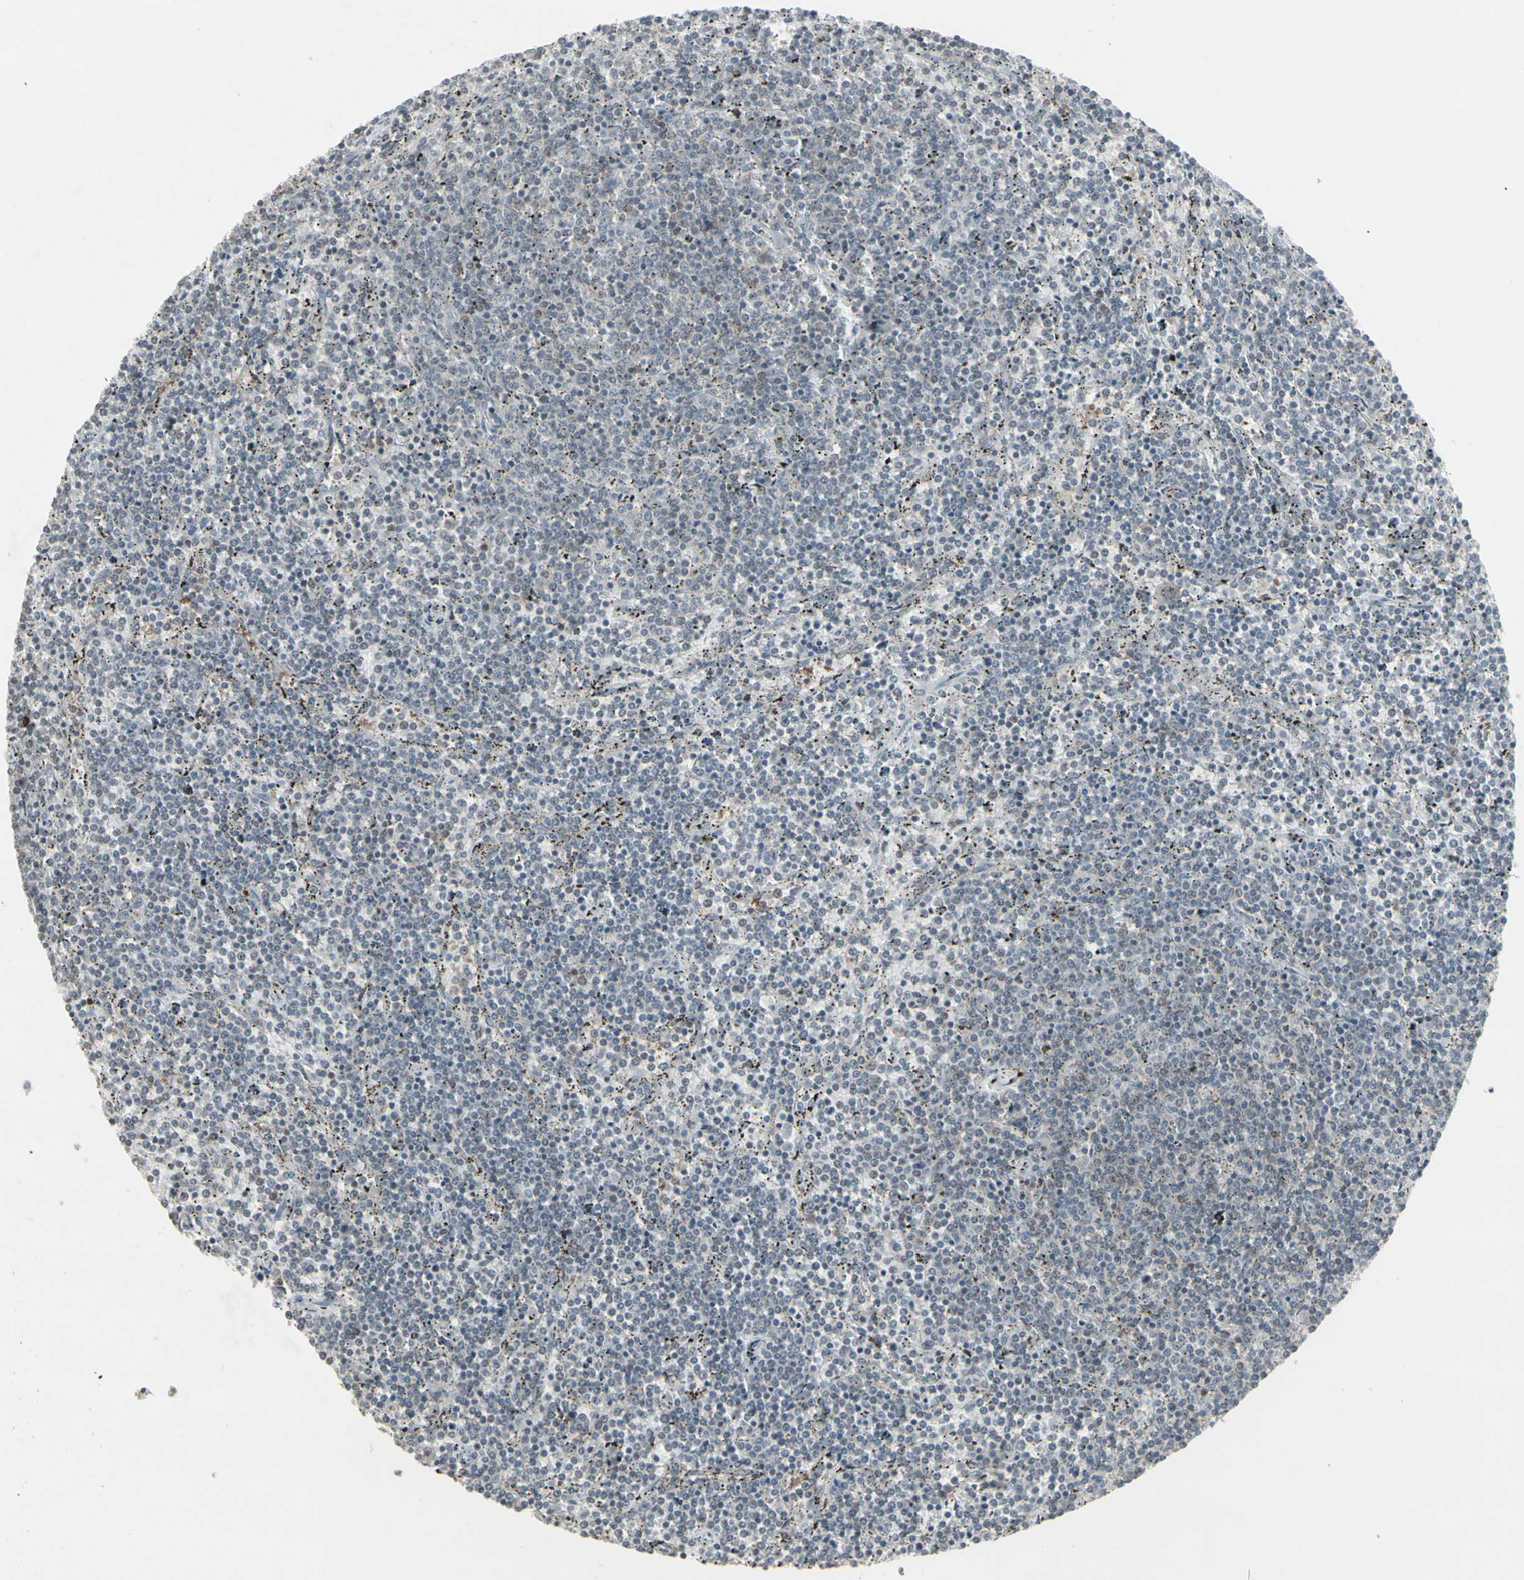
{"staining": {"intensity": "negative", "quantity": "none", "location": "none"}, "tissue": "lymphoma", "cell_type": "Tumor cells", "image_type": "cancer", "snomed": [{"axis": "morphology", "description": "Malignant lymphoma, non-Hodgkin's type, Low grade"}, {"axis": "topography", "description": "Spleen"}], "caption": "An immunohistochemistry micrograph of low-grade malignant lymphoma, non-Hodgkin's type is shown. There is no staining in tumor cells of low-grade malignant lymphoma, non-Hodgkin's type.", "gene": "SAMSN1", "patient": {"sex": "female", "age": 50}}